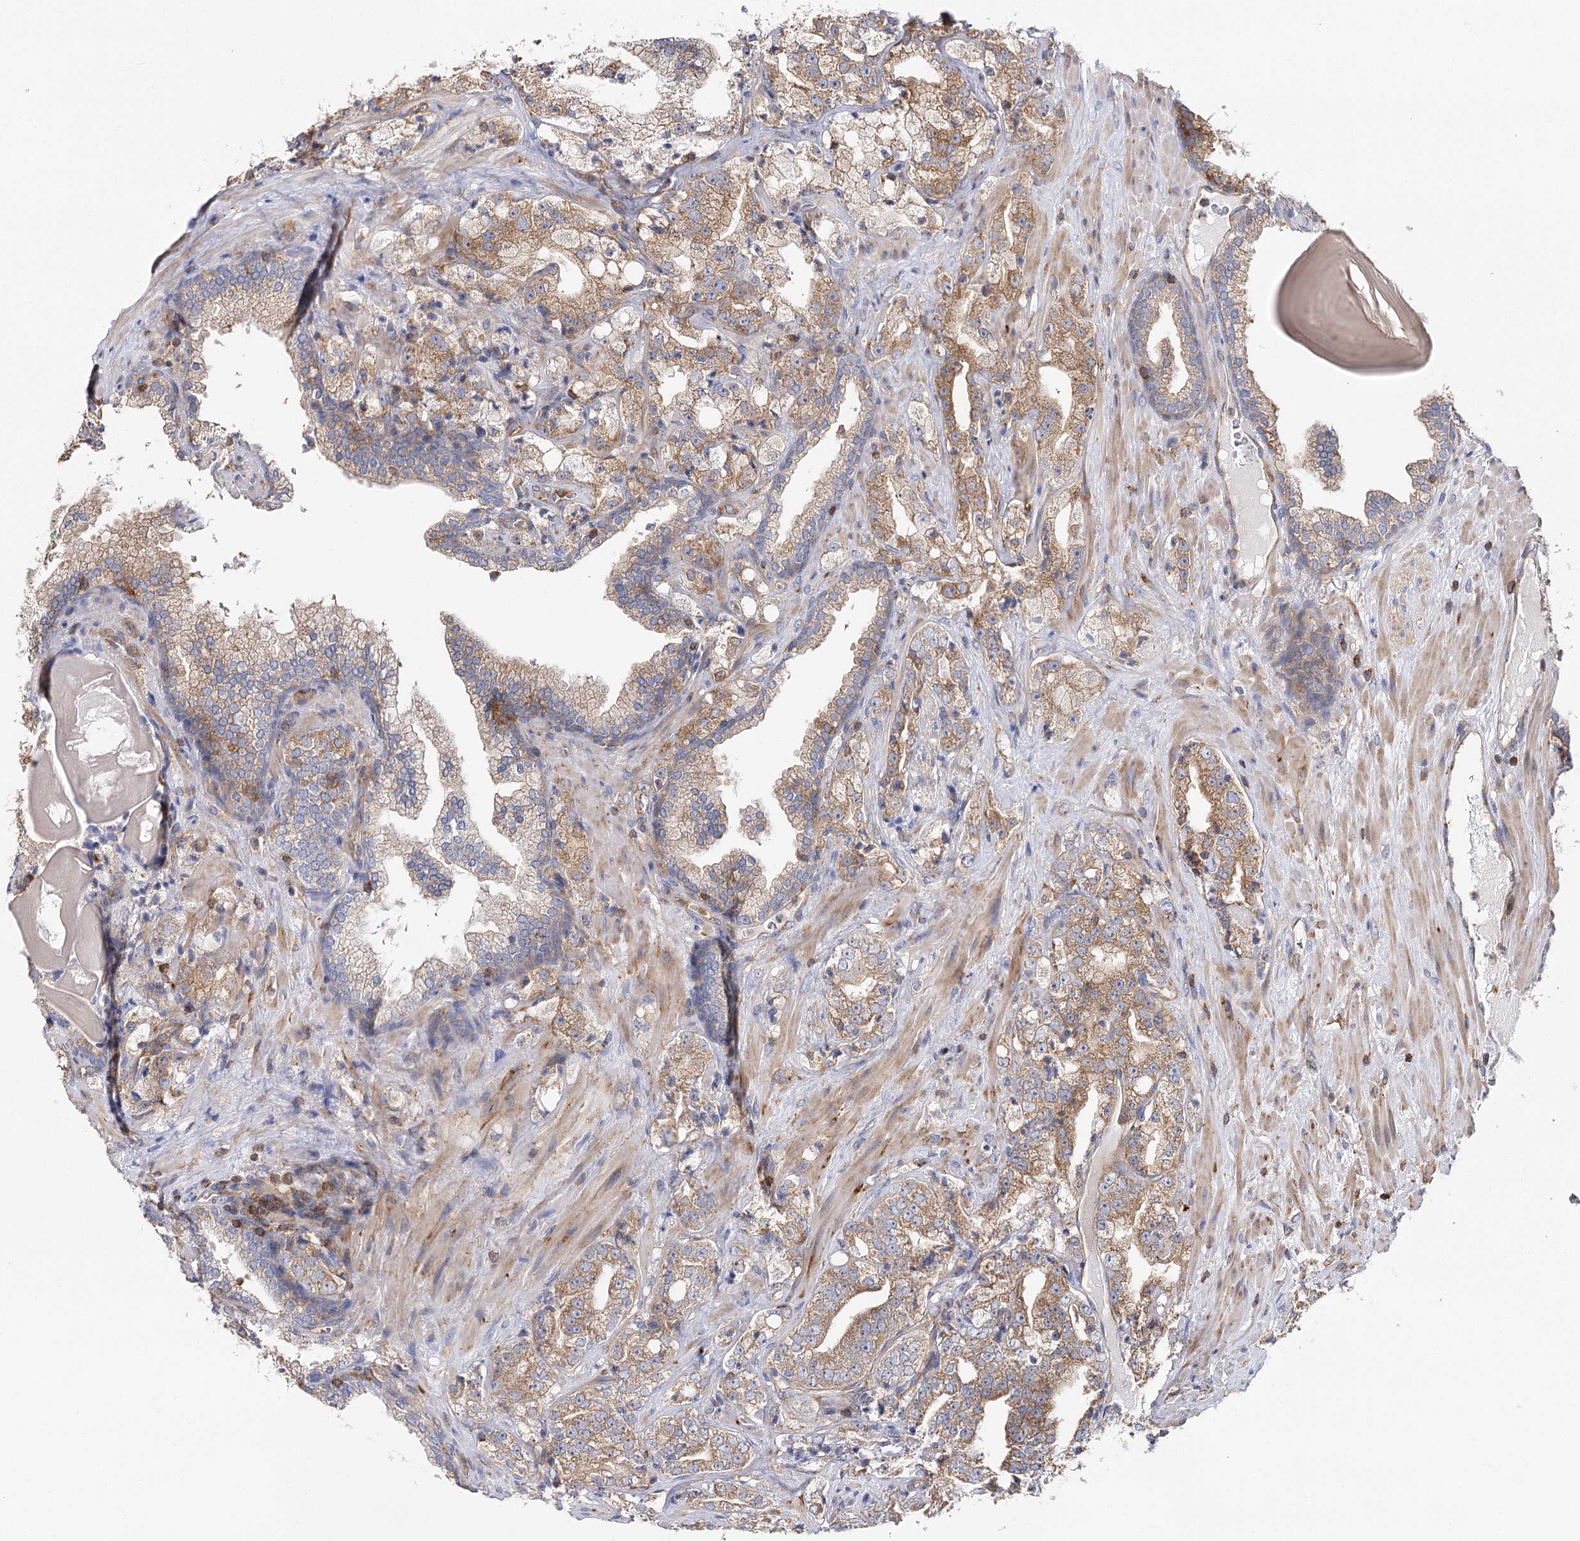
{"staining": {"intensity": "moderate", "quantity": "25%-75%", "location": "cytoplasmic/membranous"}, "tissue": "prostate cancer", "cell_type": "Tumor cells", "image_type": "cancer", "snomed": [{"axis": "morphology", "description": "Adenocarcinoma, High grade"}, {"axis": "topography", "description": "Prostate"}], "caption": "Protein expression analysis of prostate cancer (adenocarcinoma (high-grade)) shows moderate cytoplasmic/membranous expression in about 25%-75% of tumor cells. (DAB IHC with brightfield microscopy, high magnification).", "gene": "SEC24B", "patient": {"sex": "male", "age": 64}}